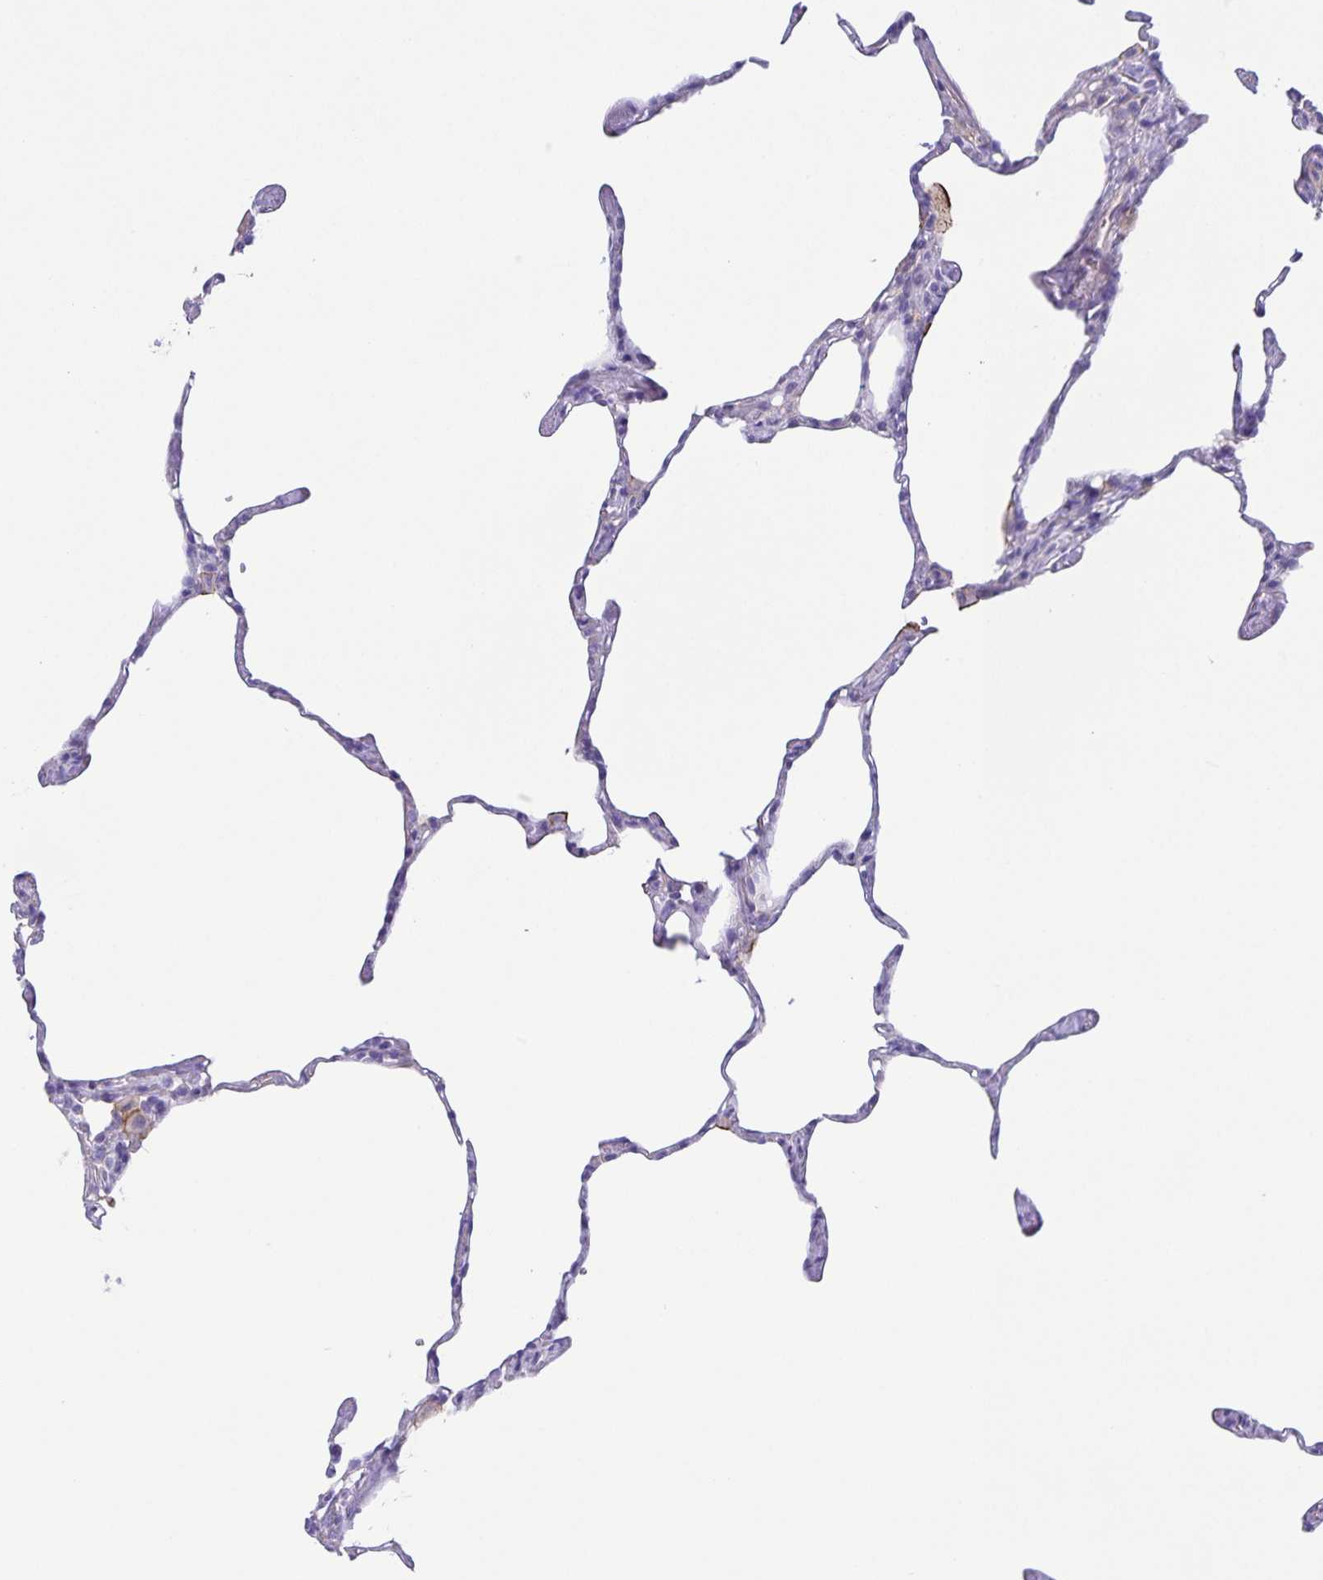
{"staining": {"intensity": "negative", "quantity": "none", "location": "none"}, "tissue": "lung", "cell_type": "Alveolar cells", "image_type": "normal", "snomed": [{"axis": "morphology", "description": "Normal tissue, NOS"}, {"axis": "topography", "description": "Lung"}], "caption": "This is an immunohistochemistry photomicrograph of unremarkable human lung. There is no positivity in alveolar cells.", "gene": "UBQLN3", "patient": {"sex": "male", "age": 65}}